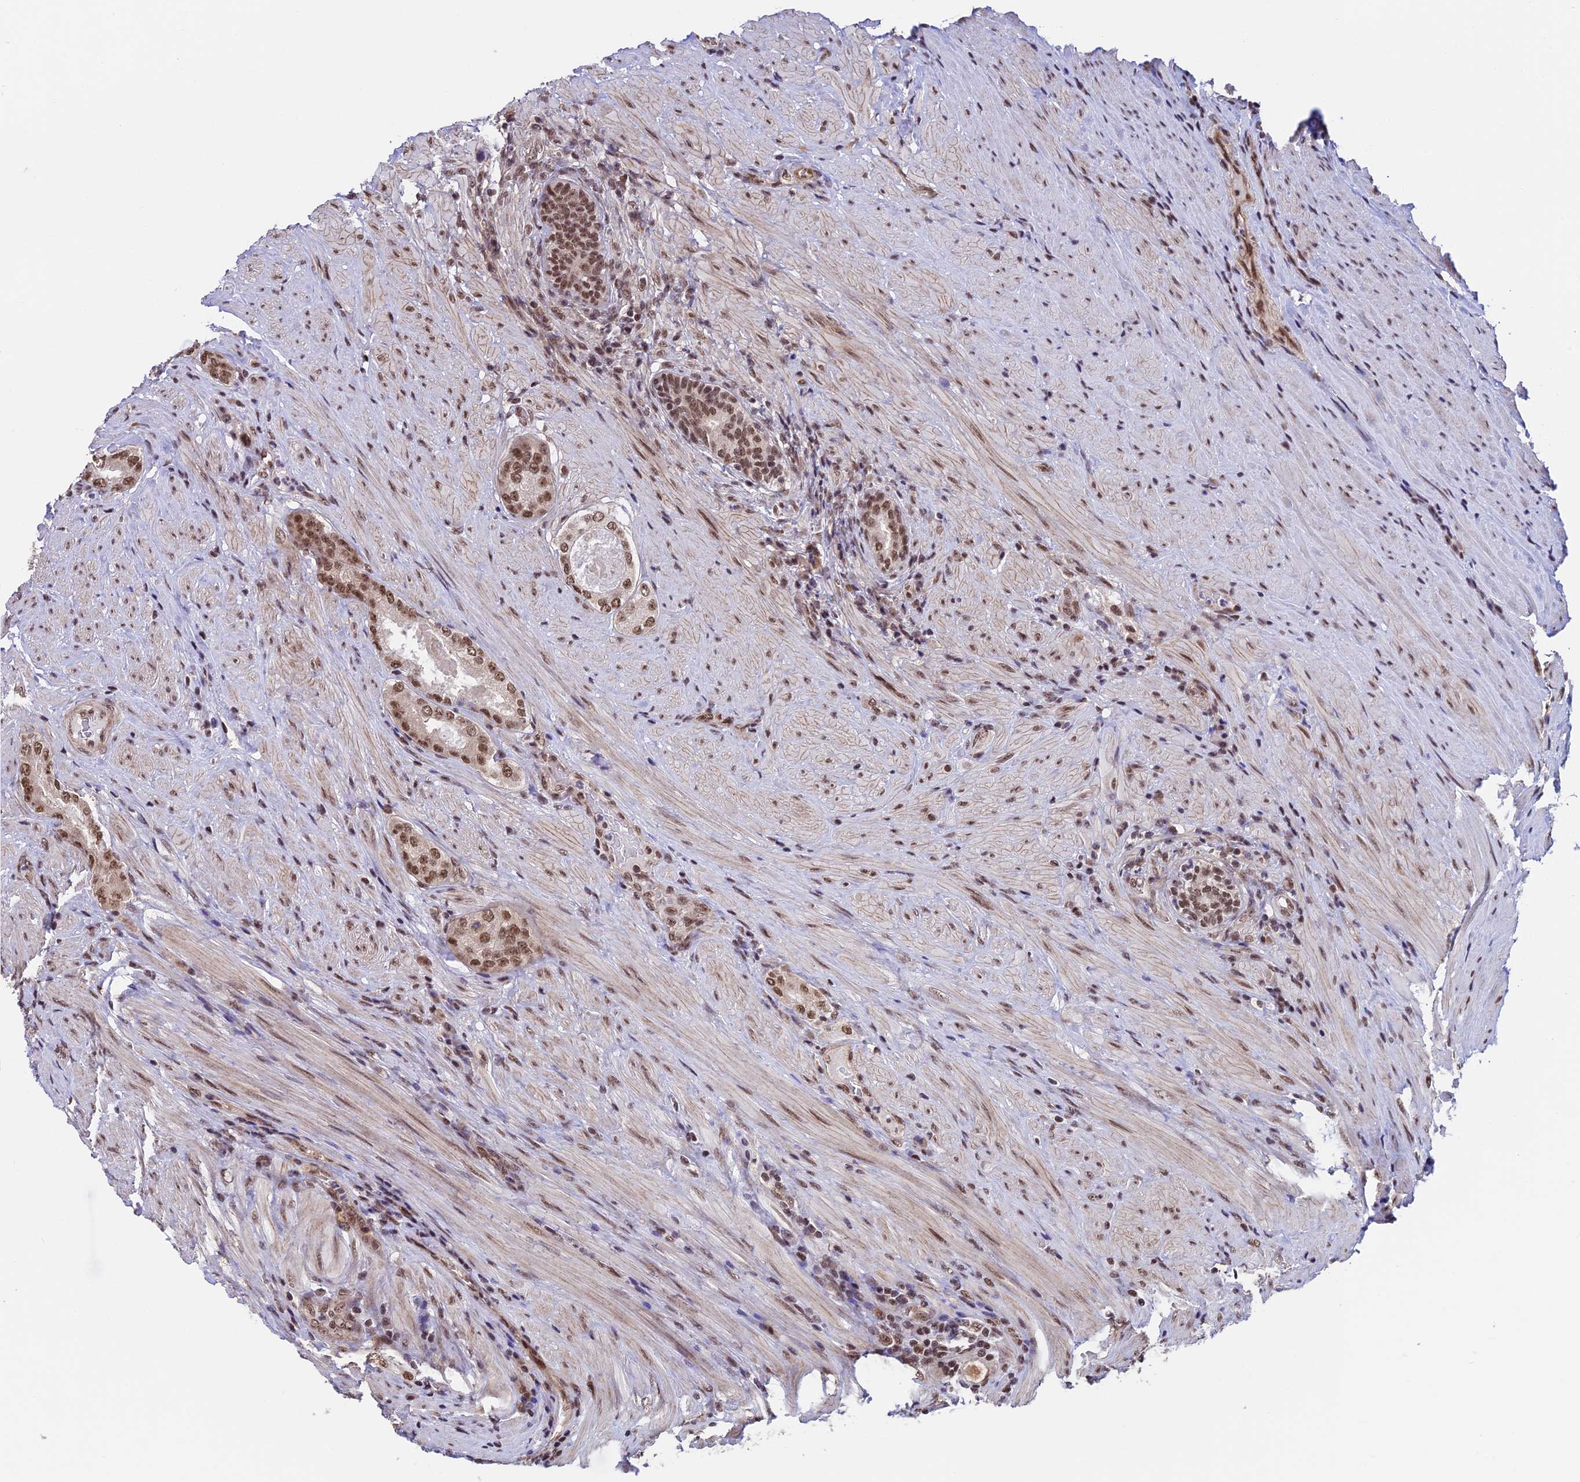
{"staining": {"intensity": "moderate", "quantity": "<25%", "location": "nuclear"}, "tissue": "prostate cancer", "cell_type": "Tumor cells", "image_type": "cancer", "snomed": [{"axis": "morphology", "description": "Adenocarcinoma, Low grade"}, {"axis": "topography", "description": "Prostate"}], "caption": "Tumor cells reveal moderate nuclear staining in about <25% of cells in prostate adenocarcinoma (low-grade). Using DAB (brown) and hematoxylin (blue) stains, captured at high magnification using brightfield microscopy.", "gene": "RBM42", "patient": {"sex": "male", "age": 68}}